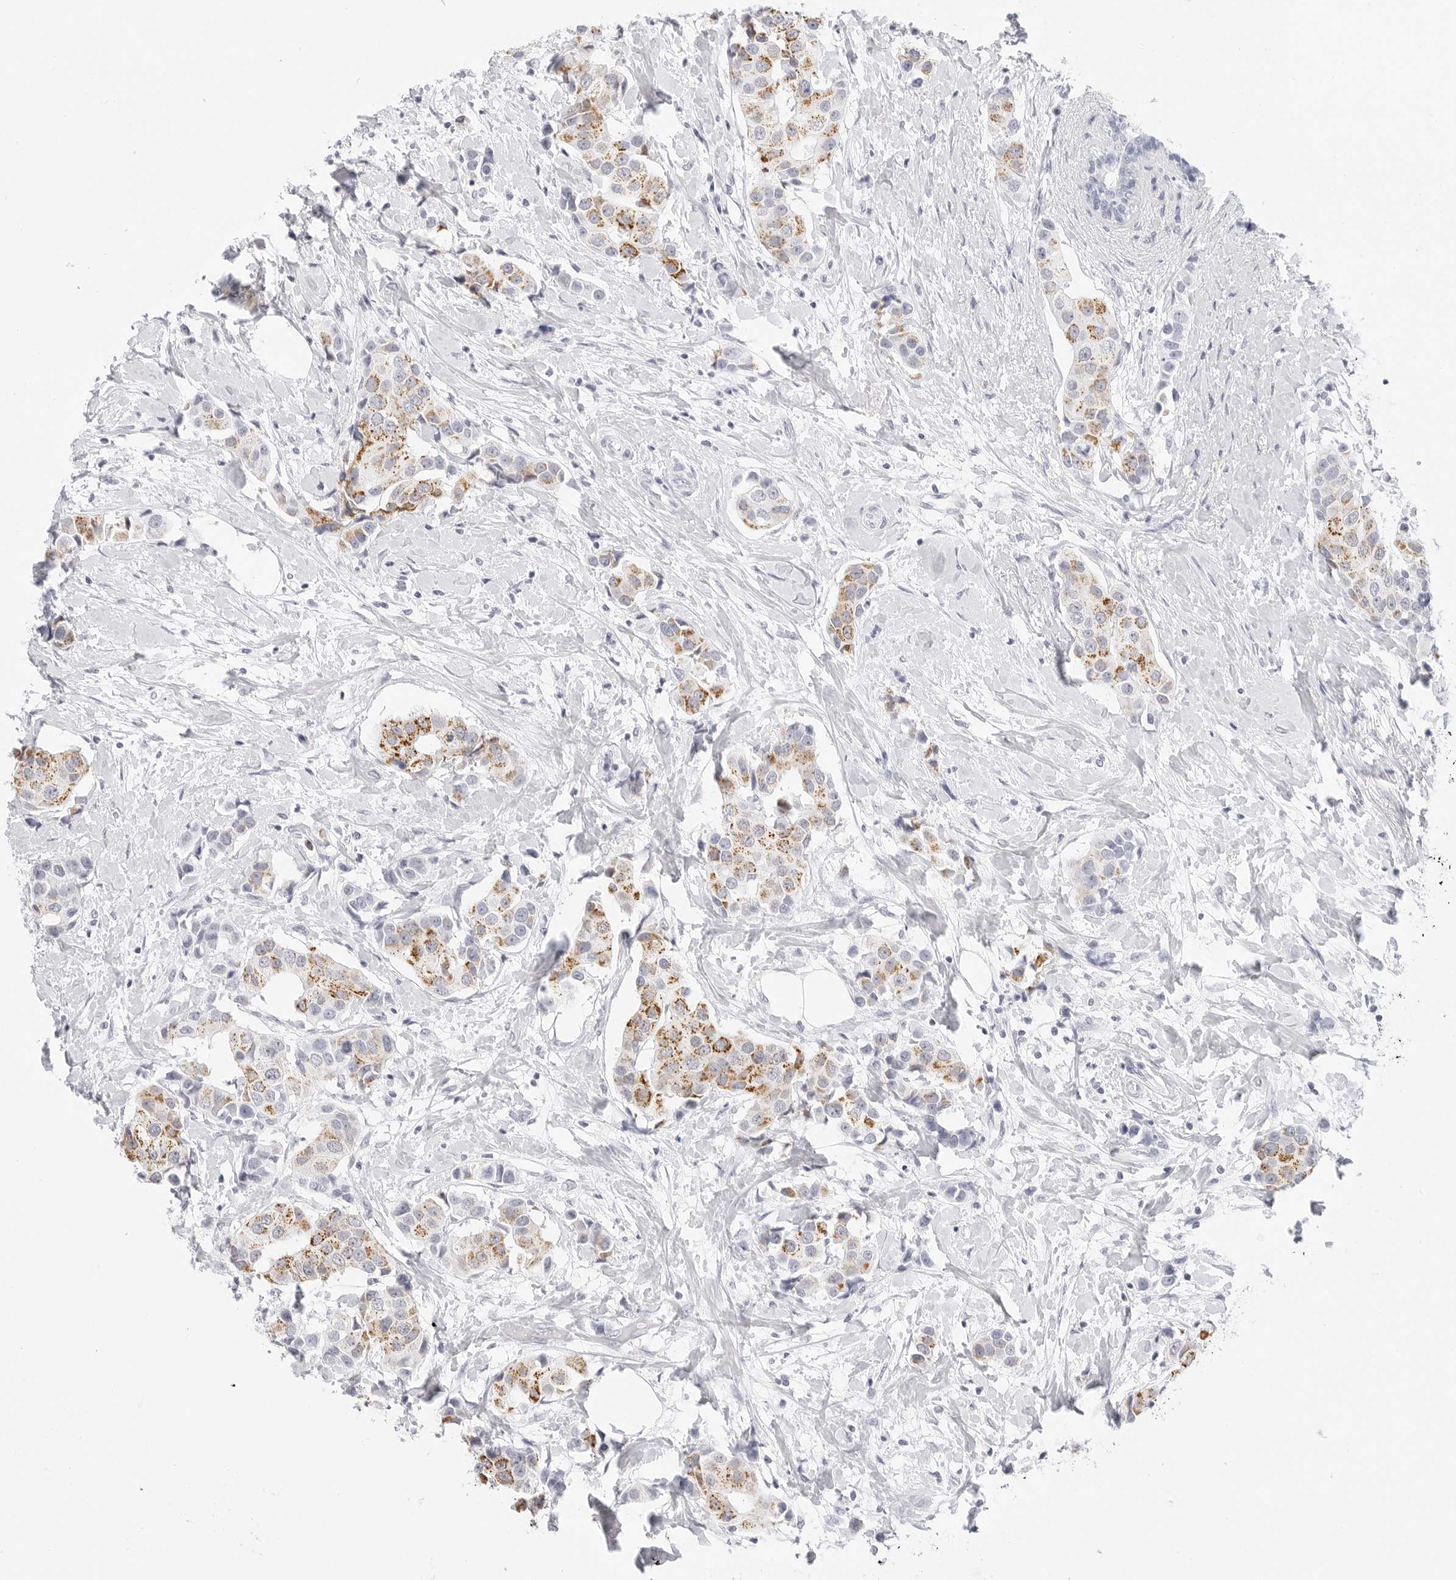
{"staining": {"intensity": "moderate", "quantity": ">75%", "location": "cytoplasmic/membranous"}, "tissue": "breast cancer", "cell_type": "Tumor cells", "image_type": "cancer", "snomed": [{"axis": "morphology", "description": "Normal tissue, NOS"}, {"axis": "morphology", "description": "Duct carcinoma"}, {"axis": "topography", "description": "Breast"}], "caption": "Immunohistochemistry staining of breast infiltrating ductal carcinoma, which shows medium levels of moderate cytoplasmic/membranous staining in approximately >75% of tumor cells indicating moderate cytoplasmic/membranous protein staining. The staining was performed using DAB (3,3'-diaminobenzidine) (brown) for protein detection and nuclei were counterstained in hematoxylin (blue).", "gene": "HMGCS2", "patient": {"sex": "female", "age": 39}}